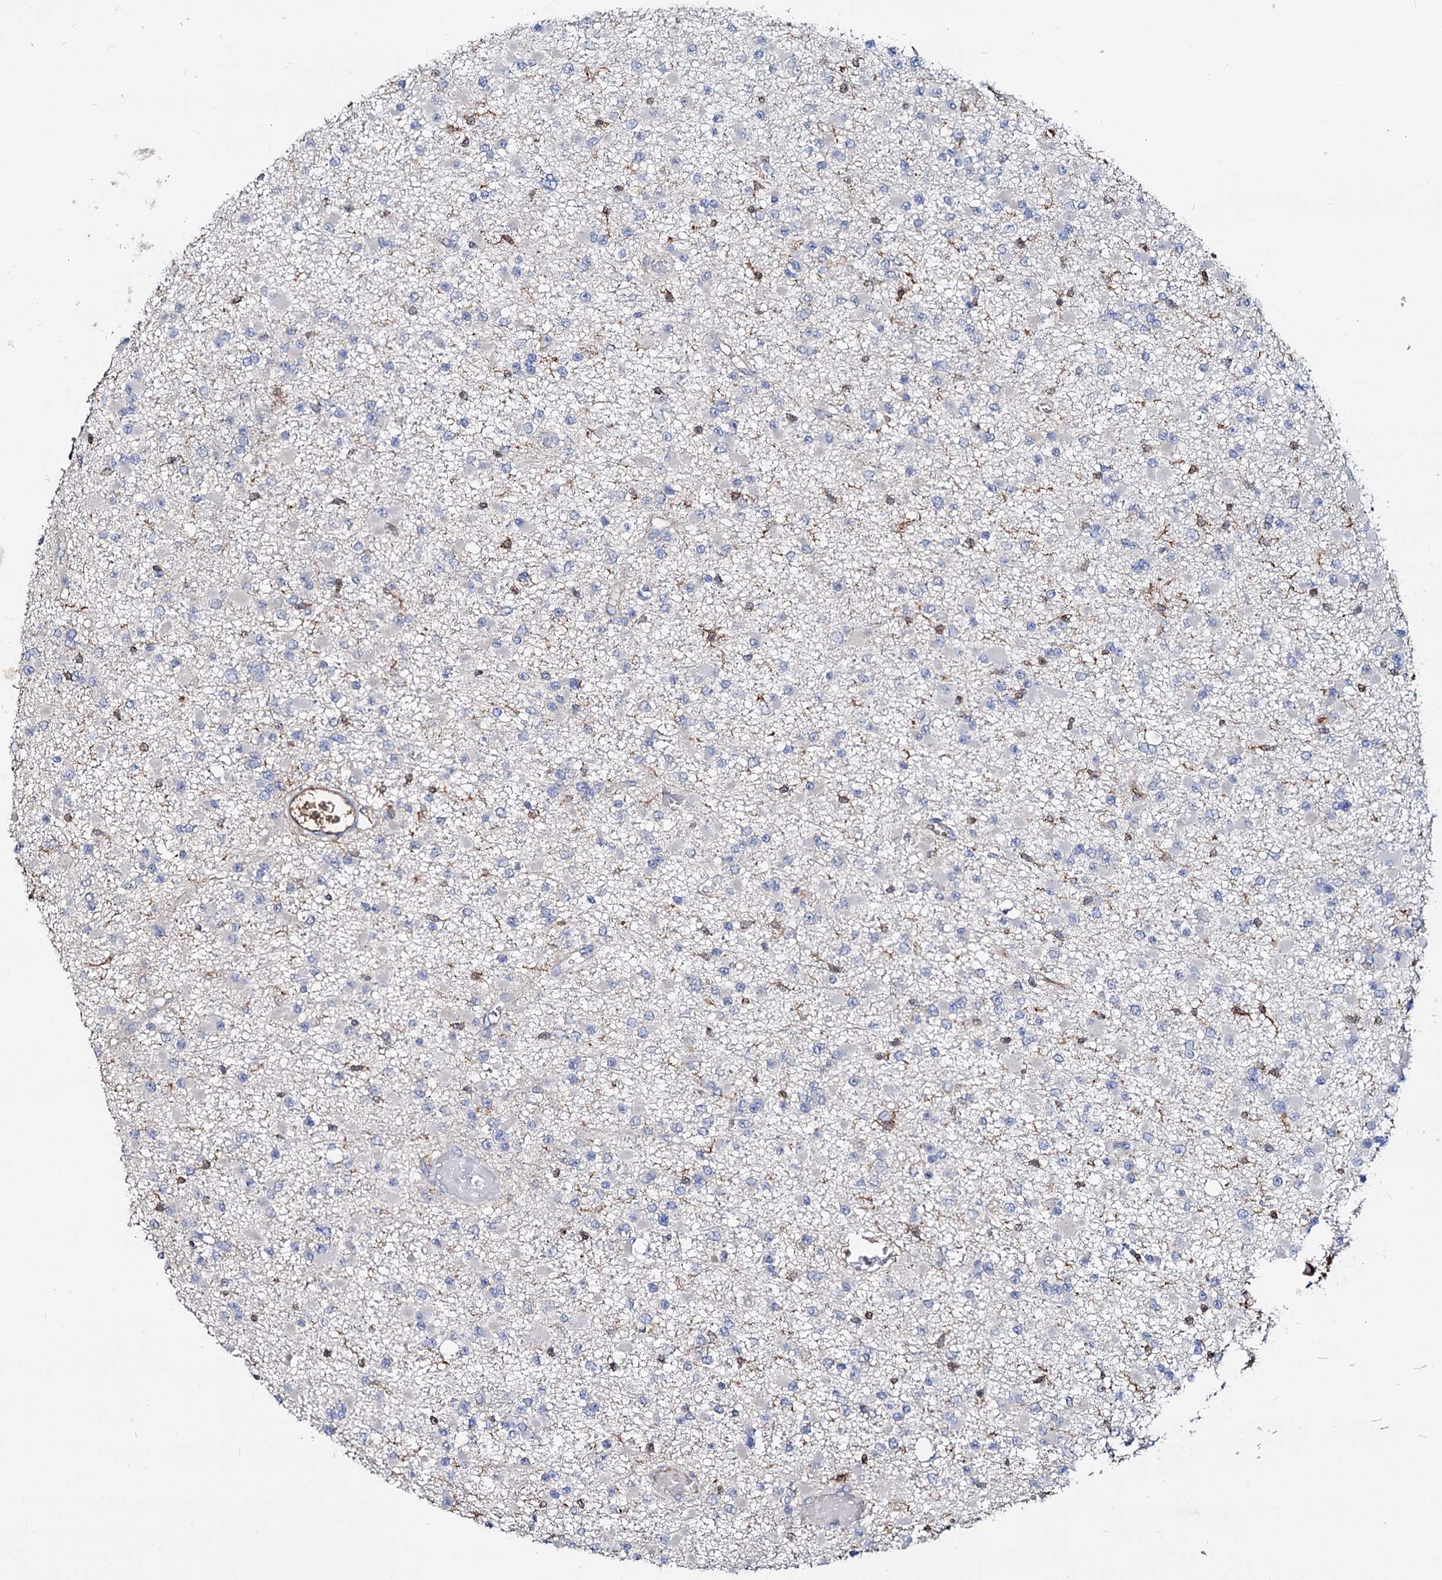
{"staining": {"intensity": "negative", "quantity": "none", "location": "none"}, "tissue": "glioma", "cell_type": "Tumor cells", "image_type": "cancer", "snomed": [{"axis": "morphology", "description": "Glioma, malignant, Low grade"}, {"axis": "topography", "description": "Brain"}], "caption": "Human glioma stained for a protein using IHC displays no staining in tumor cells.", "gene": "ACY3", "patient": {"sex": "female", "age": 22}}